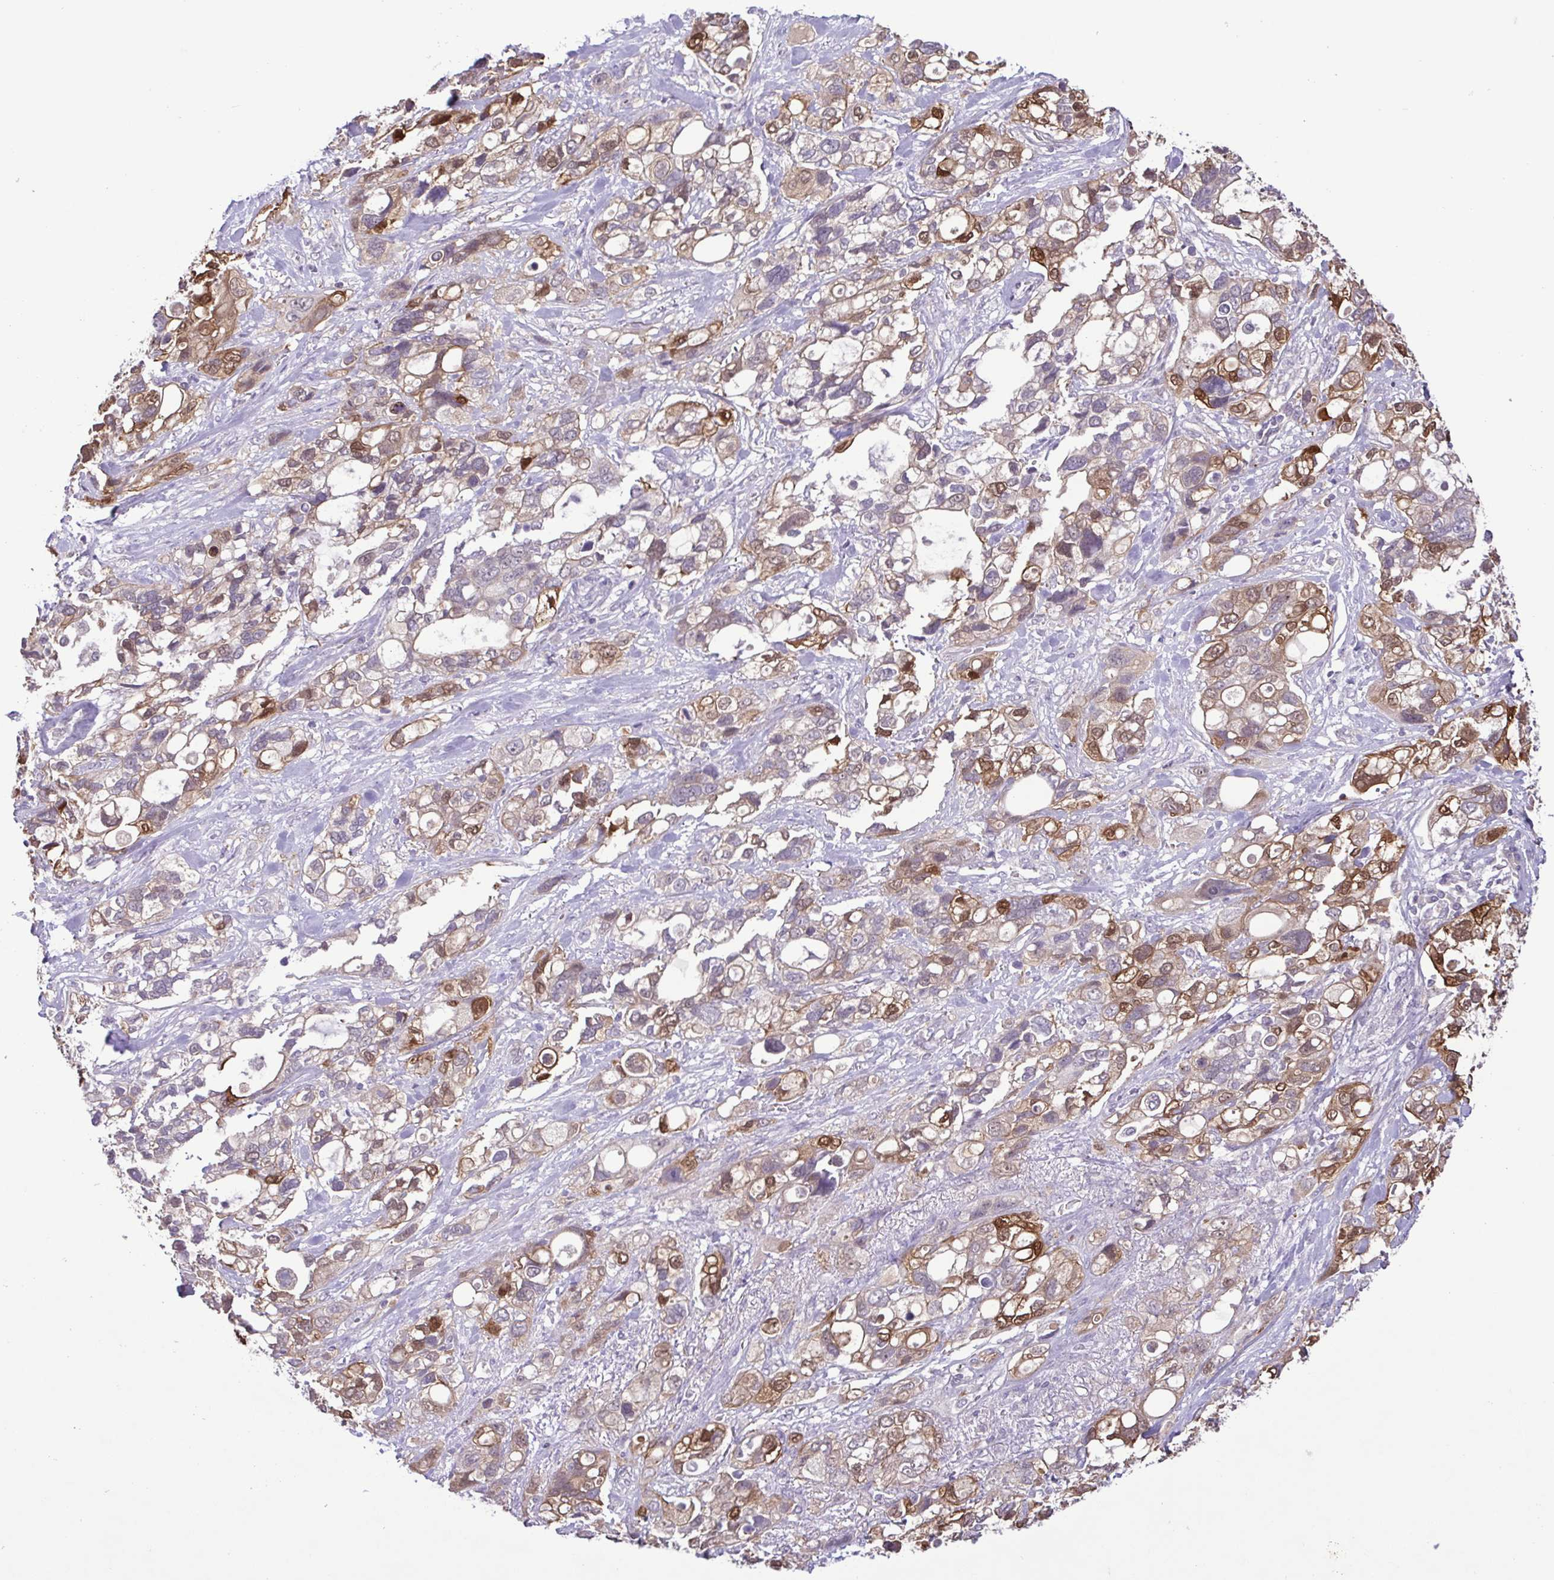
{"staining": {"intensity": "moderate", "quantity": "<25%", "location": "cytoplasmic/membranous,nuclear"}, "tissue": "stomach cancer", "cell_type": "Tumor cells", "image_type": "cancer", "snomed": [{"axis": "morphology", "description": "Adenocarcinoma, NOS"}, {"axis": "topography", "description": "Stomach, upper"}], "caption": "A brown stain highlights moderate cytoplasmic/membranous and nuclear positivity of a protein in human adenocarcinoma (stomach) tumor cells.", "gene": "IL1RN", "patient": {"sex": "female", "age": 81}}